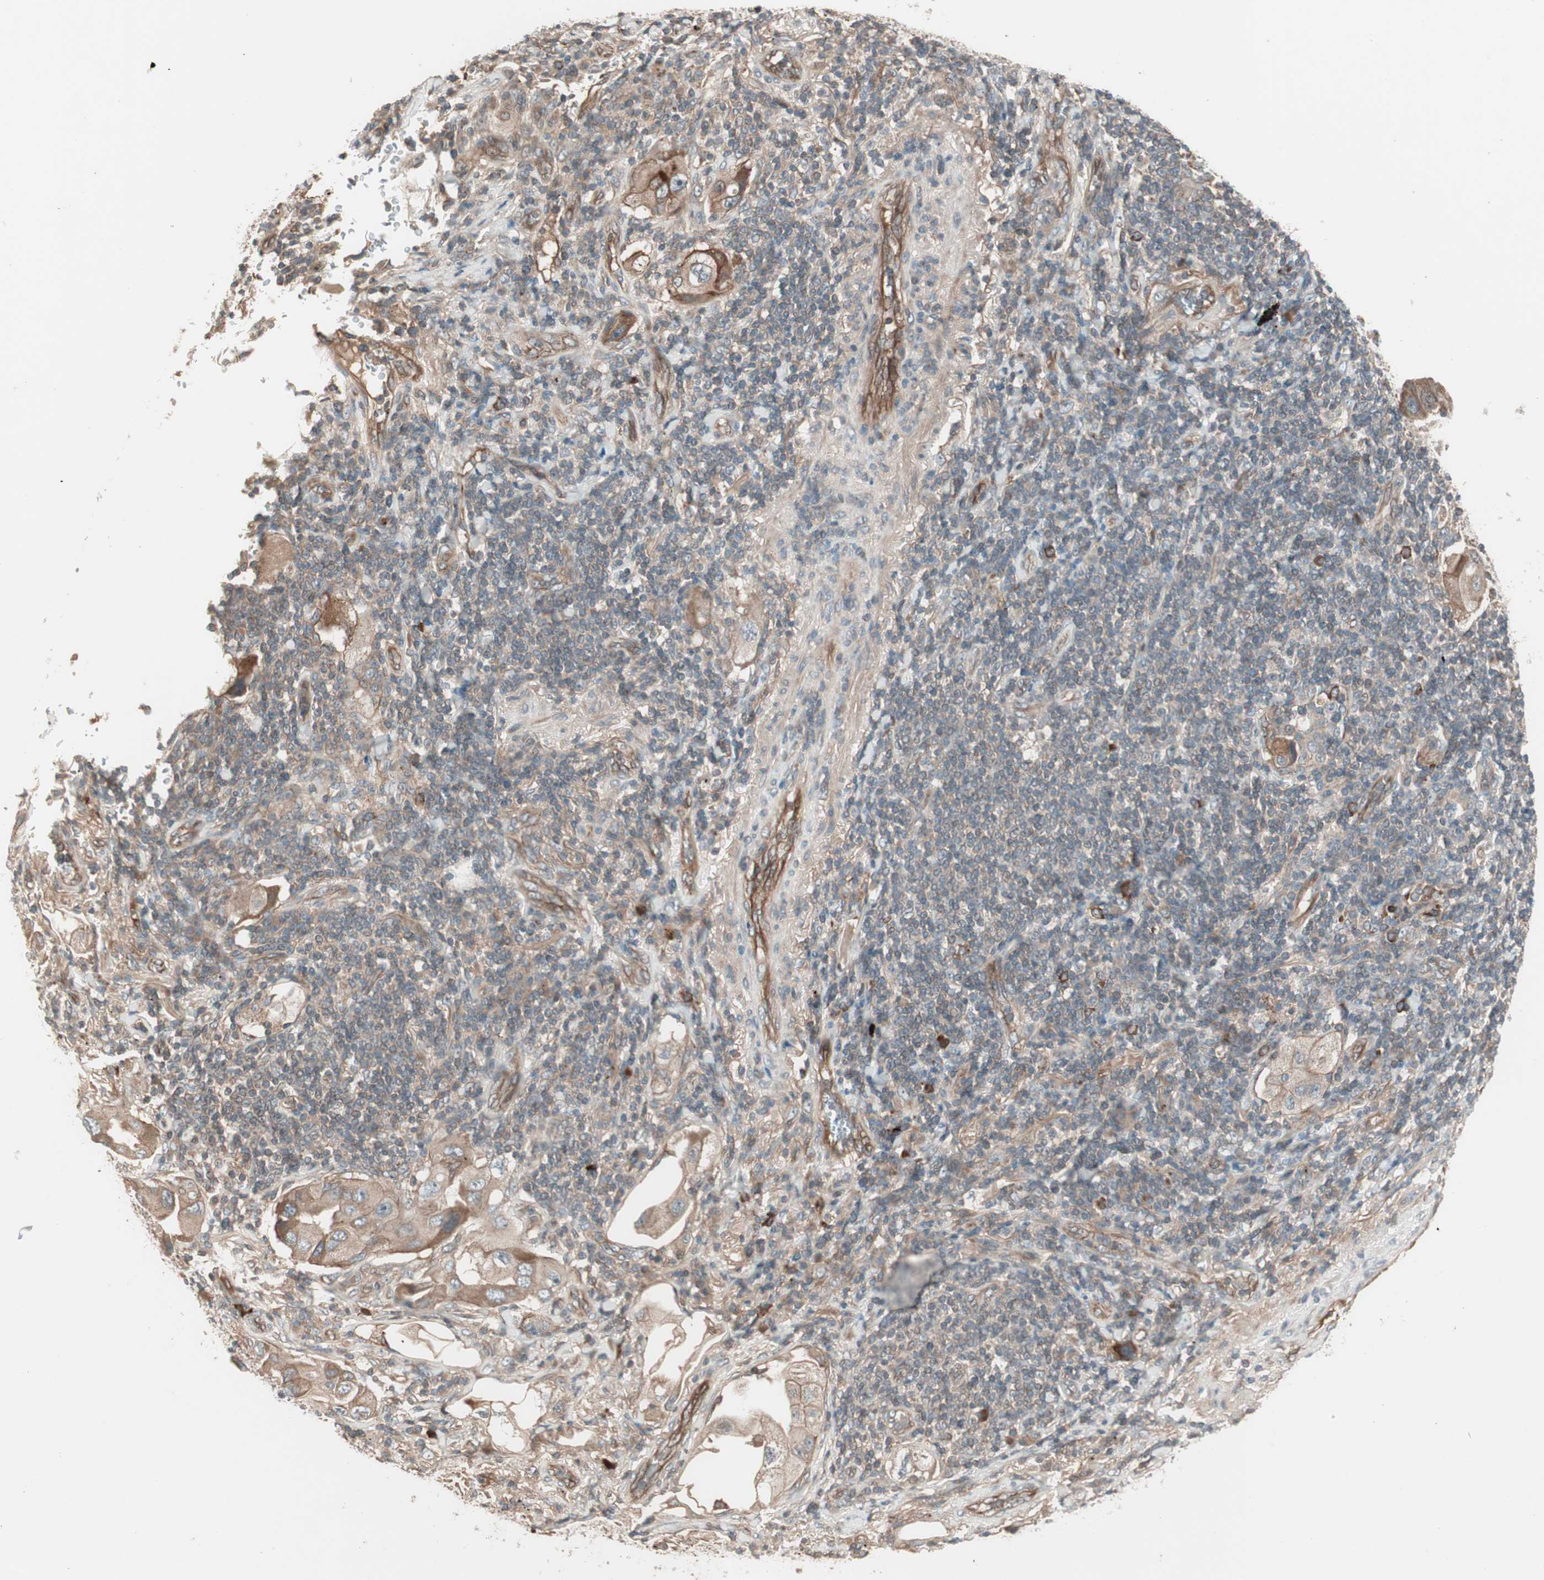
{"staining": {"intensity": "strong", "quantity": ">75%", "location": "cytoplasmic/membranous"}, "tissue": "lung cancer", "cell_type": "Tumor cells", "image_type": "cancer", "snomed": [{"axis": "morphology", "description": "Adenocarcinoma, NOS"}, {"axis": "topography", "description": "Lung"}], "caption": "Adenocarcinoma (lung) tissue shows strong cytoplasmic/membranous expression in about >75% of tumor cells, visualized by immunohistochemistry.", "gene": "TFPI", "patient": {"sex": "female", "age": 65}}